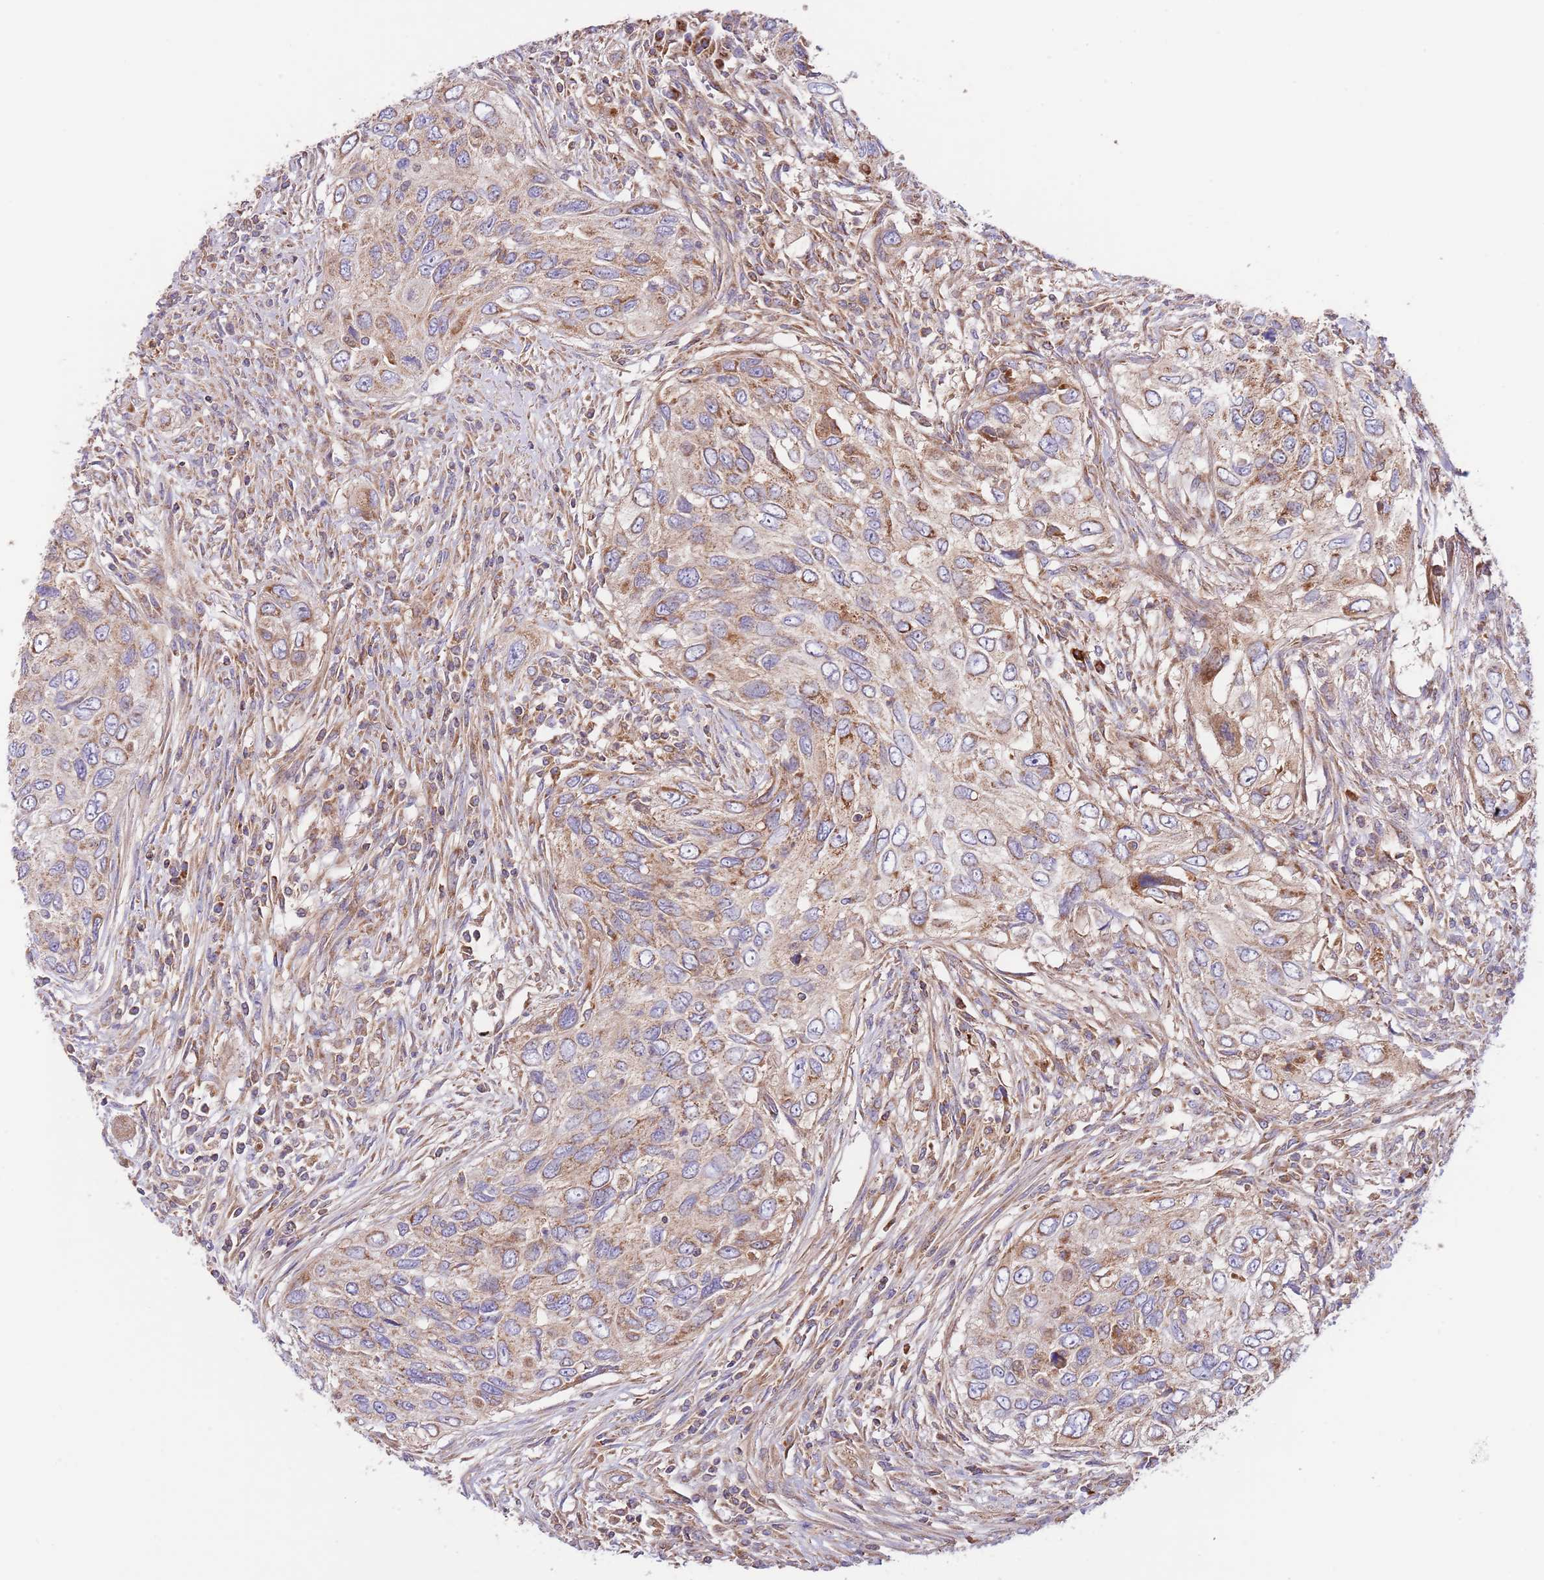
{"staining": {"intensity": "moderate", "quantity": ">75%", "location": "cytoplasmic/membranous"}, "tissue": "urothelial cancer", "cell_type": "Tumor cells", "image_type": "cancer", "snomed": [{"axis": "morphology", "description": "Urothelial carcinoma, High grade"}, {"axis": "topography", "description": "Urinary bladder"}], "caption": "Human urothelial carcinoma (high-grade) stained with a brown dye displays moderate cytoplasmic/membranous positive expression in approximately >75% of tumor cells.", "gene": "DNAJA3", "patient": {"sex": "female", "age": 60}}